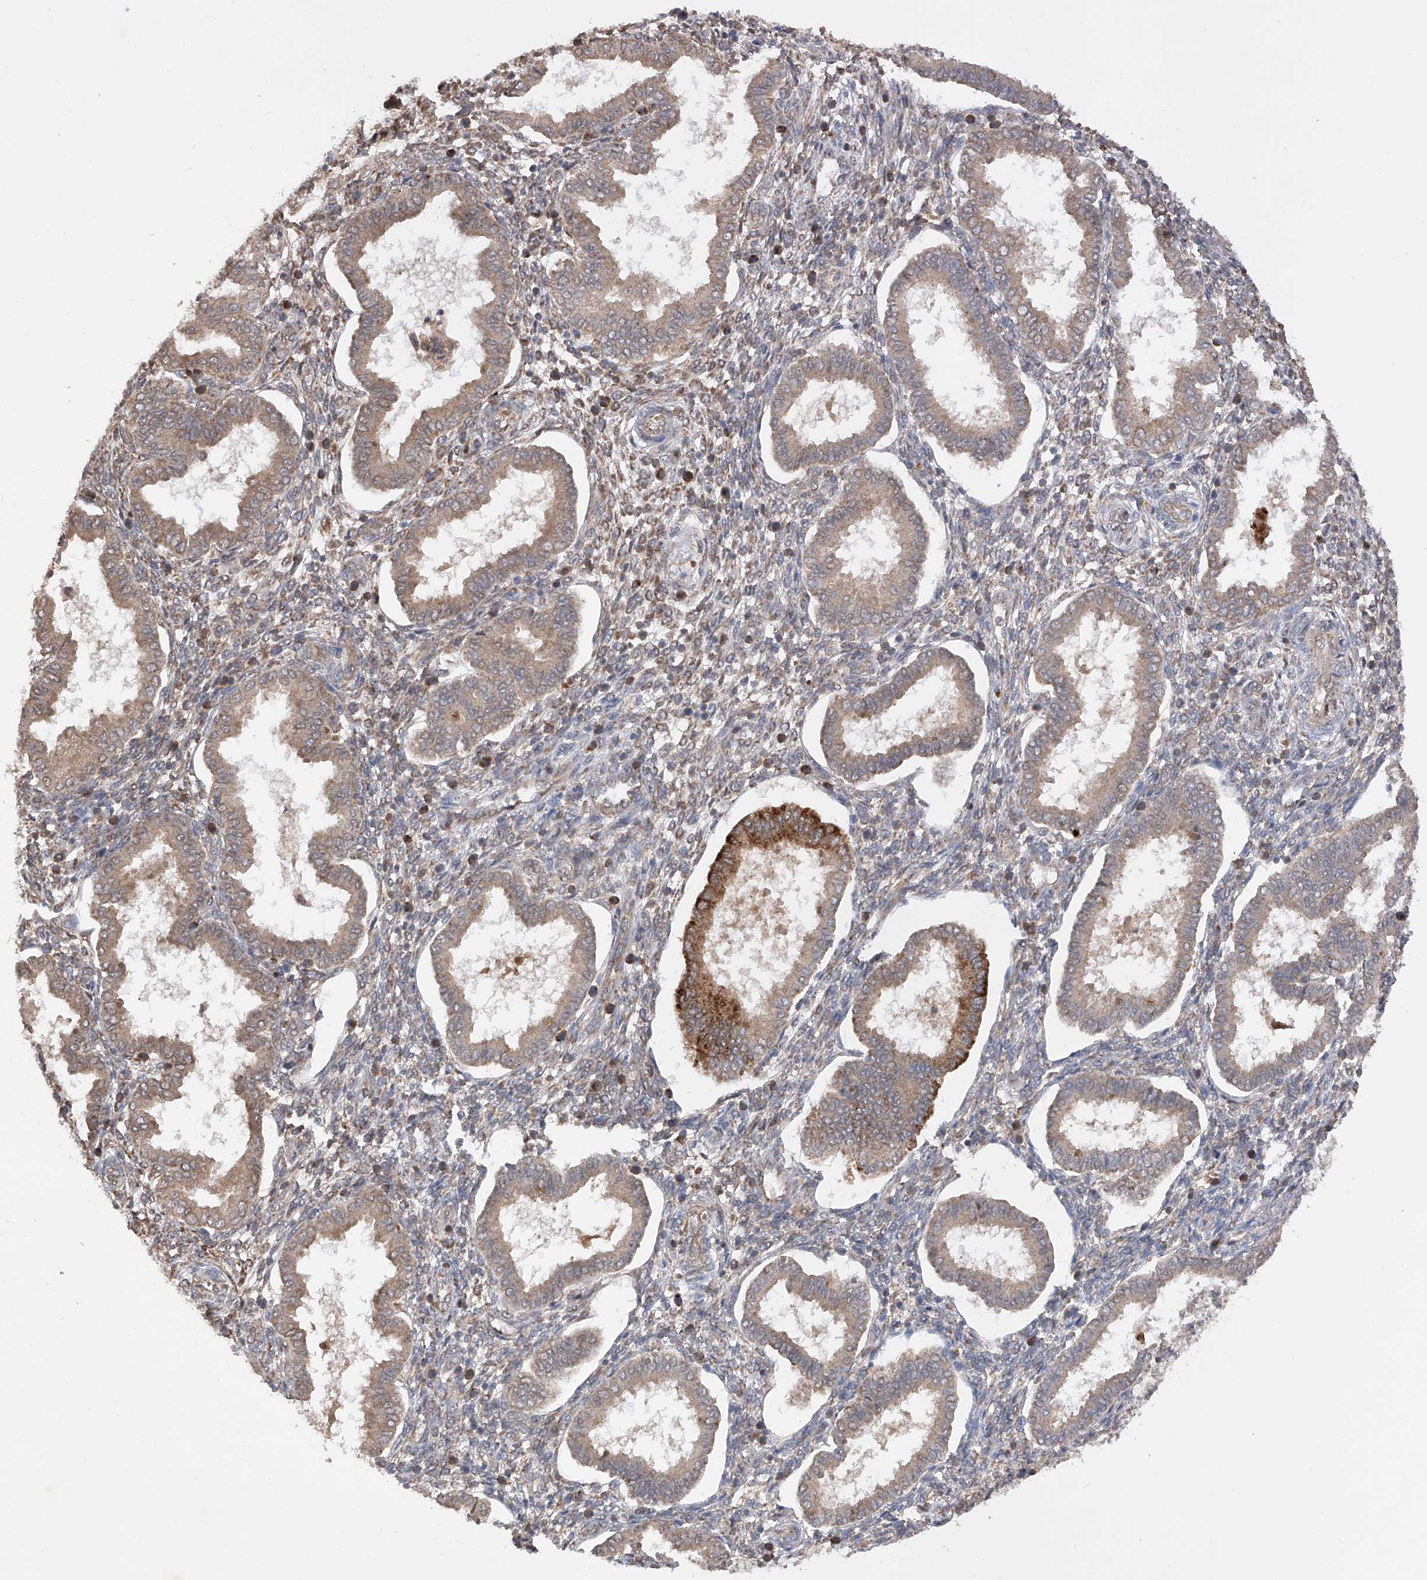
{"staining": {"intensity": "weak", "quantity": "<25%", "location": "cytoplasmic/membranous"}, "tissue": "endometrium", "cell_type": "Cells in endometrial stroma", "image_type": "normal", "snomed": [{"axis": "morphology", "description": "Normal tissue, NOS"}, {"axis": "topography", "description": "Endometrium"}], "caption": "A high-resolution photomicrograph shows IHC staining of unremarkable endometrium, which reveals no significant positivity in cells in endometrial stroma.", "gene": "SDHAF4", "patient": {"sex": "female", "age": 24}}